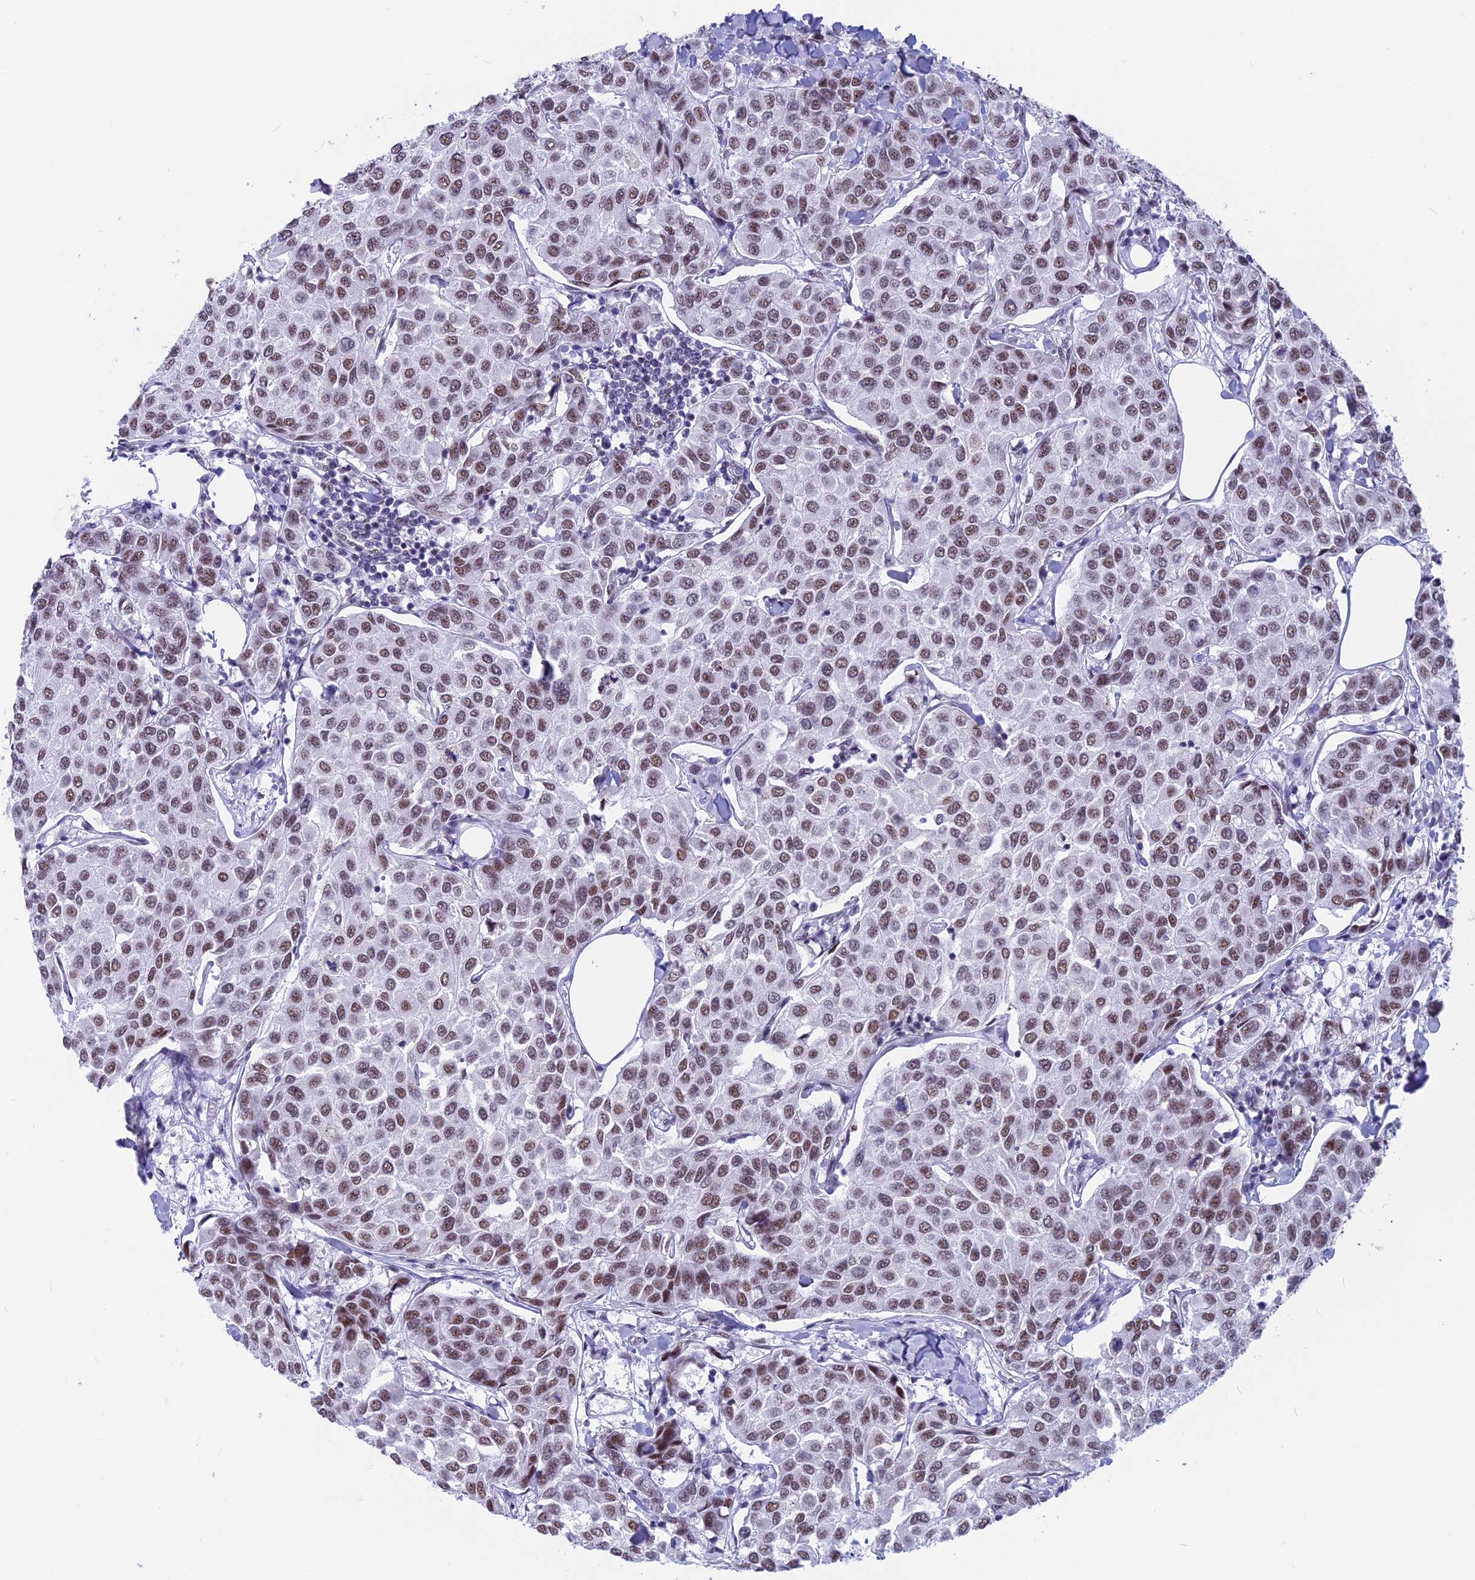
{"staining": {"intensity": "moderate", "quantity": ">75%", "location": "nuclear"}, "tissue": "breast cancer", "cell_type": "Tumor cells", "image_type": "cancer", "snomed": [{"axis": "morphology", "description": "Duct carcinoma"}, {"axis": "topography", "description": "Breast"}], "caption": "Tumor cells display moderate nuclear staining in approximately >75% of cells in breast cancer (invasive ductal carcinoma). The staining was performed using DAB (3,3'-diaminobenzidine) to visualize the protein expression in brown, while the nuclei were stained in blue with hematoxylin (Magnification: 20x).", "gene": "SRSF5", "patient": {"sex": "female", "age": 55}}